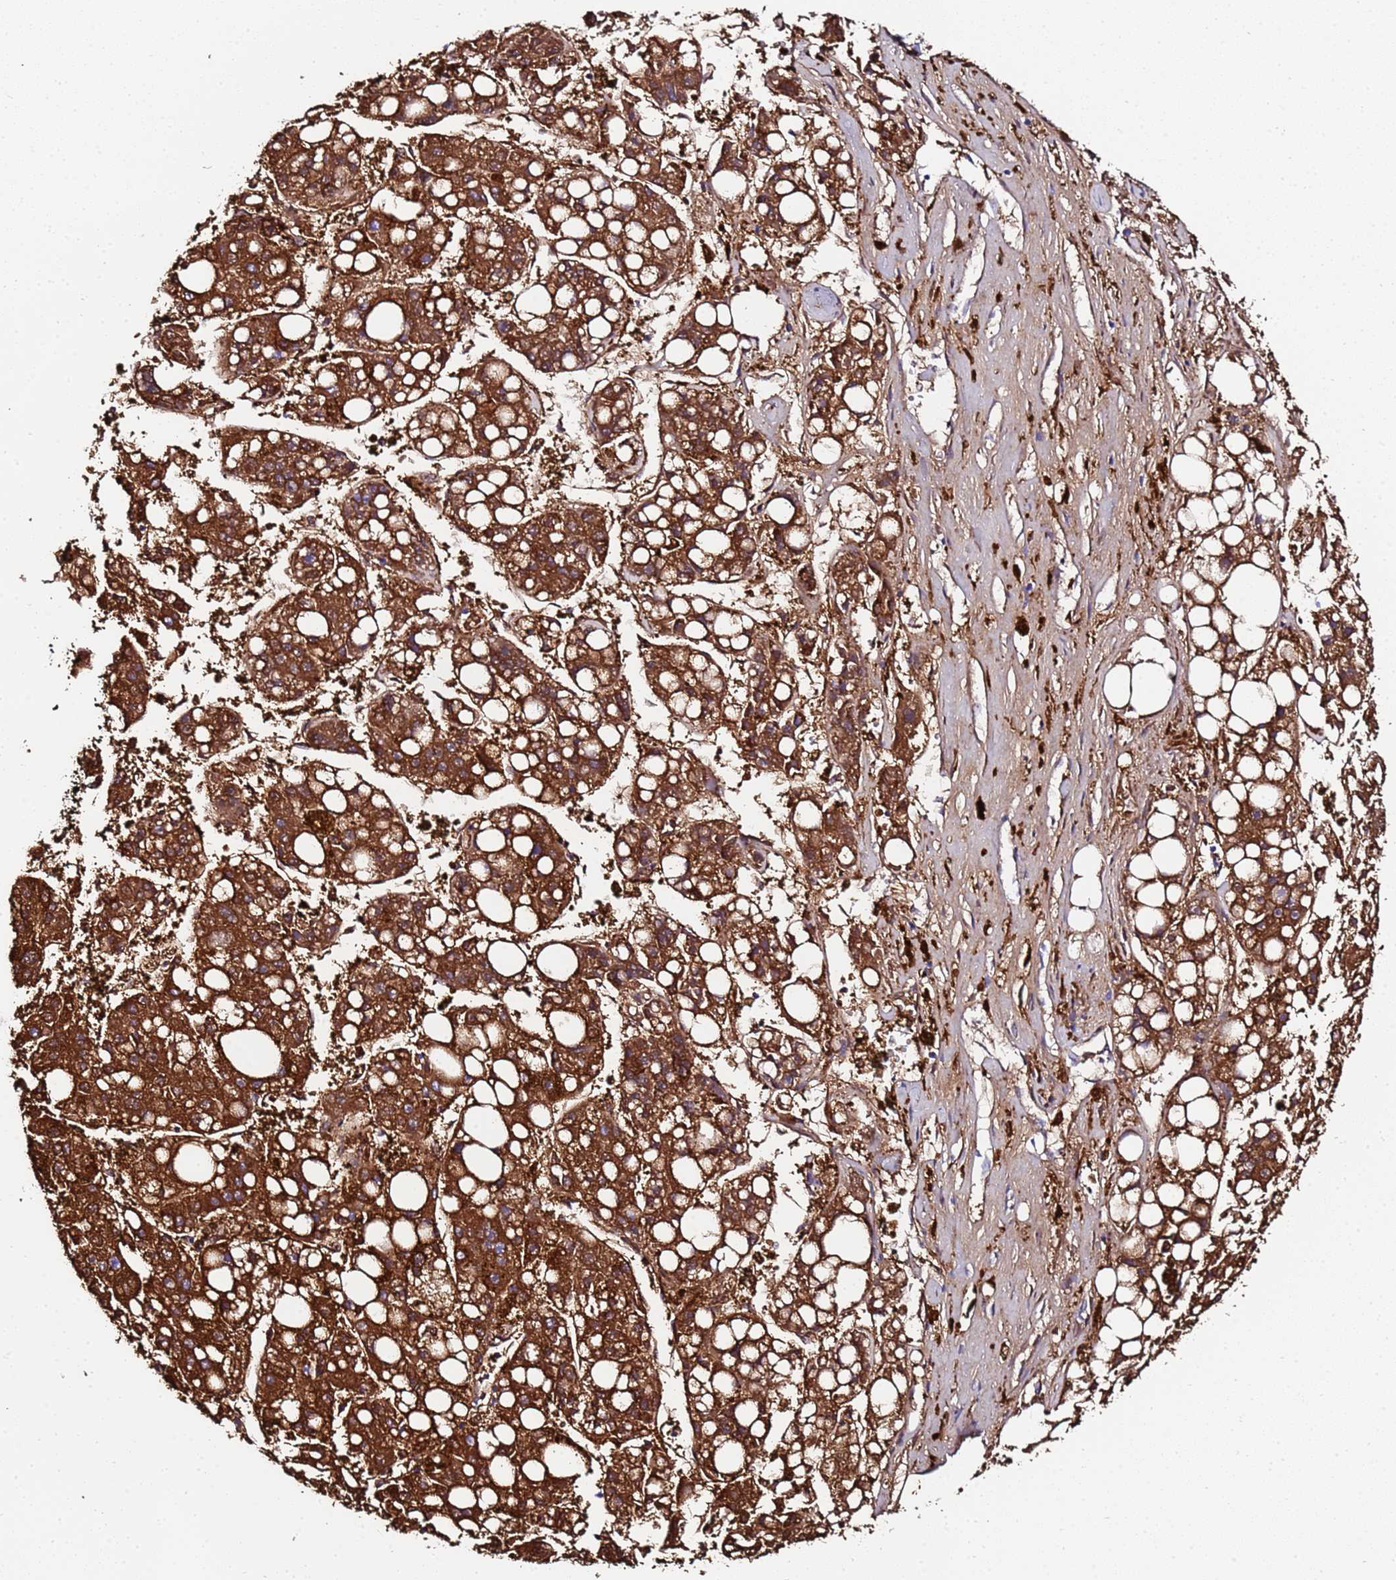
{"staining": {"intensity": "strong", "quantity": ">75%", "location": "cytoplasmic/membranous"}, "tissue": "liver cancer", "cell_type": "Tumor cells", "image_type": "cancer", "snomed": [{"axis": "morphology", "description": "Carcinoma, Hepatocellular, NOS"}, {"axis": "topography", "description": "Liver"}], "caption": "High-magnification brightfield microscopy of liver cancer (hepatocellular carcinoma) stained with DAB (brown) and counterstained with hematoxylin (blue). tumor cells exhibit strong cytoplasmic/membranous staining is identified in approximately>75% of cells.", "gene": "FTL", "patient": {"sex": "female", "age": 61}}